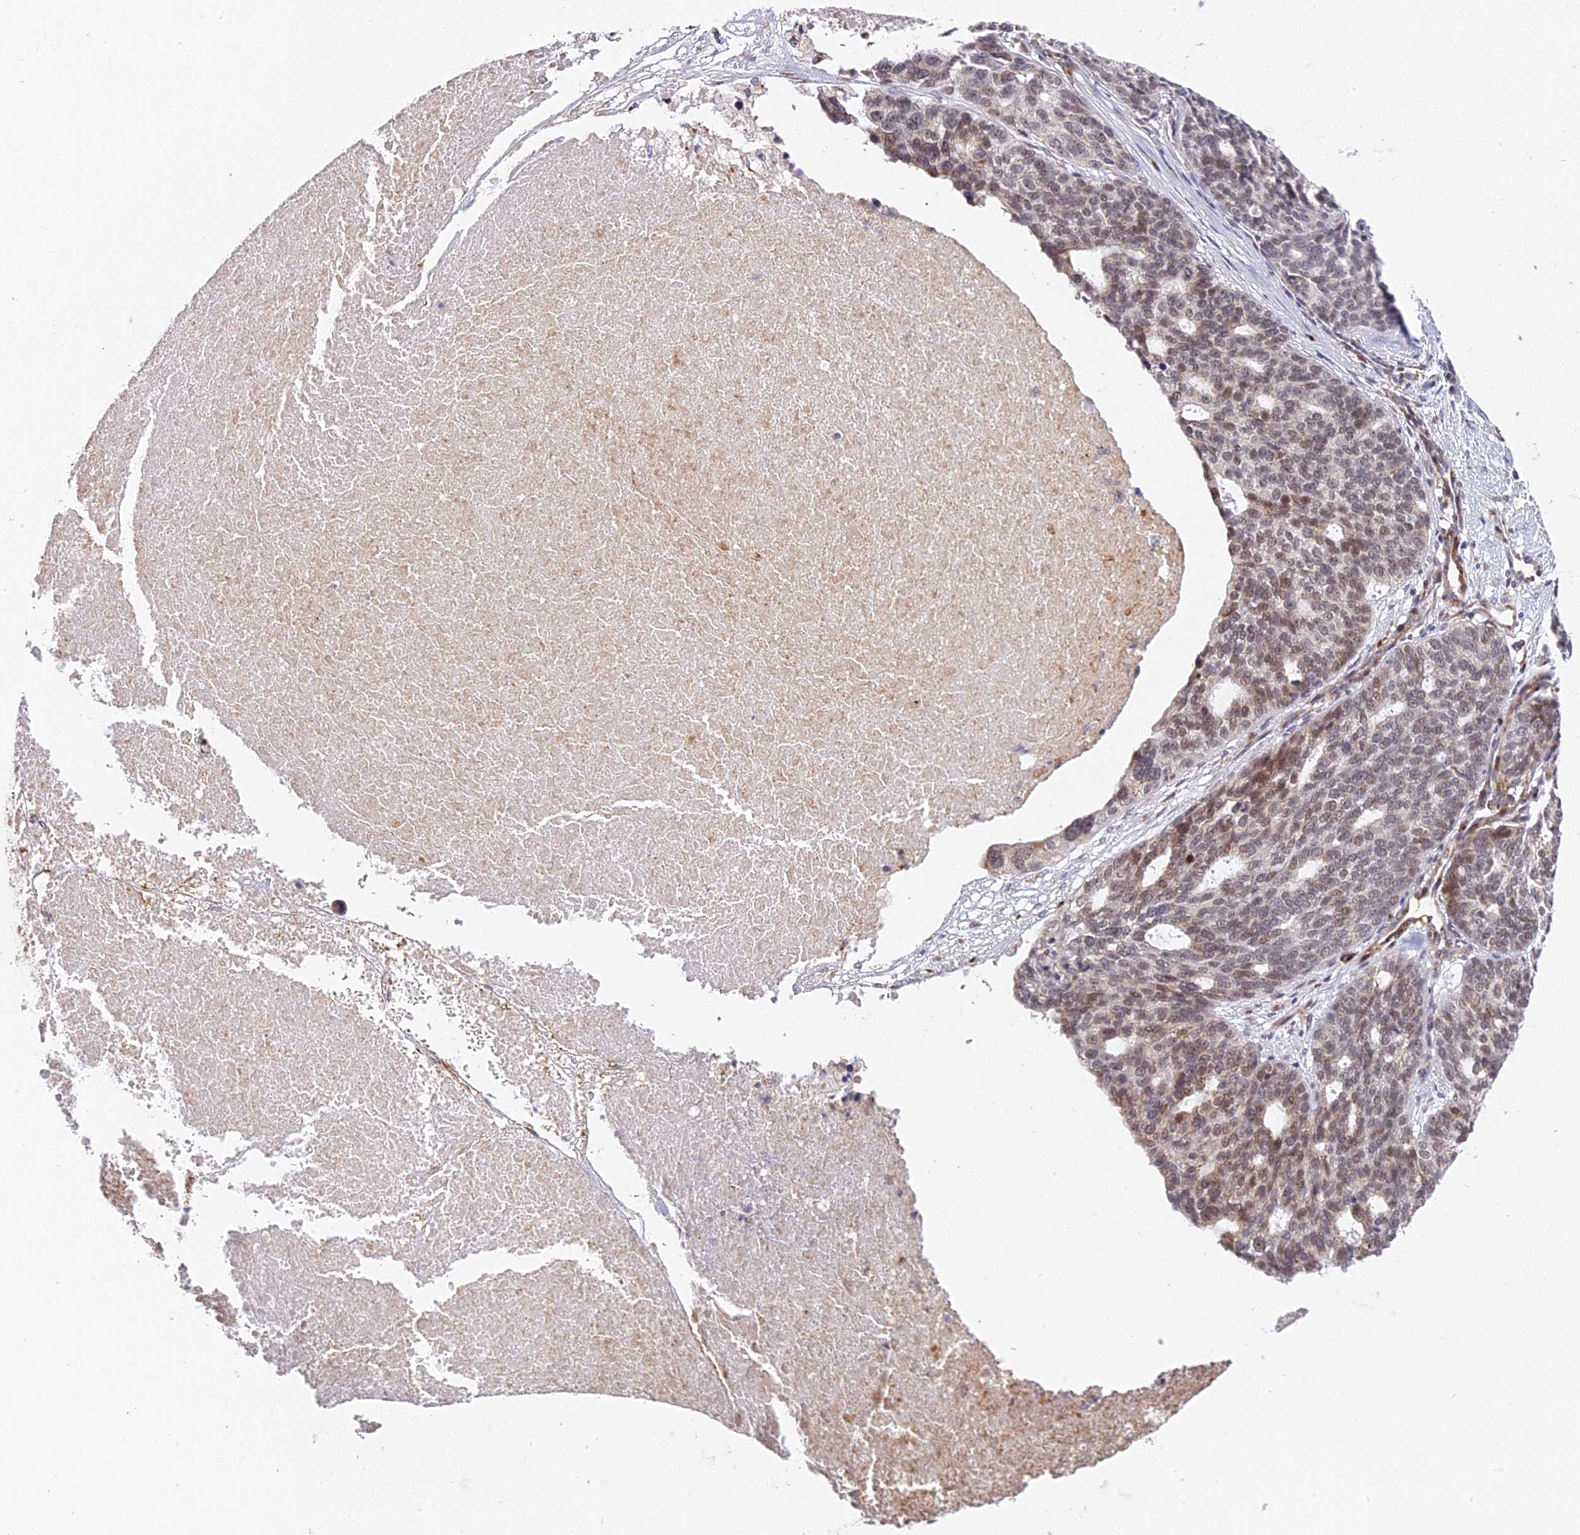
{"staining": {"intensity": "moderate", "quantity": ">75%", "location": "nuclear"}, "tissue": "ovarian cancer", "cell_type": "Tumor cells", "image_type": "cancer", "snomed": [{"axis": "morphology", "description": "Cystadenocarcinoma, serous, NOS"}, {"axis": "topography", "description": "Ovary"}], "caption": "Immunohistochemical staining of human ovarian serous cystadenocarcinoma shows medium levels of moderate nuclear staining in approximately >75% of tumor cells. (DAB (3,3'-diaminobenzidine) IHC, brown staining for protein, blue staining for nuclei).", "gene": "HEATR5B", "patient": {"sex": "female", "age": 59}}